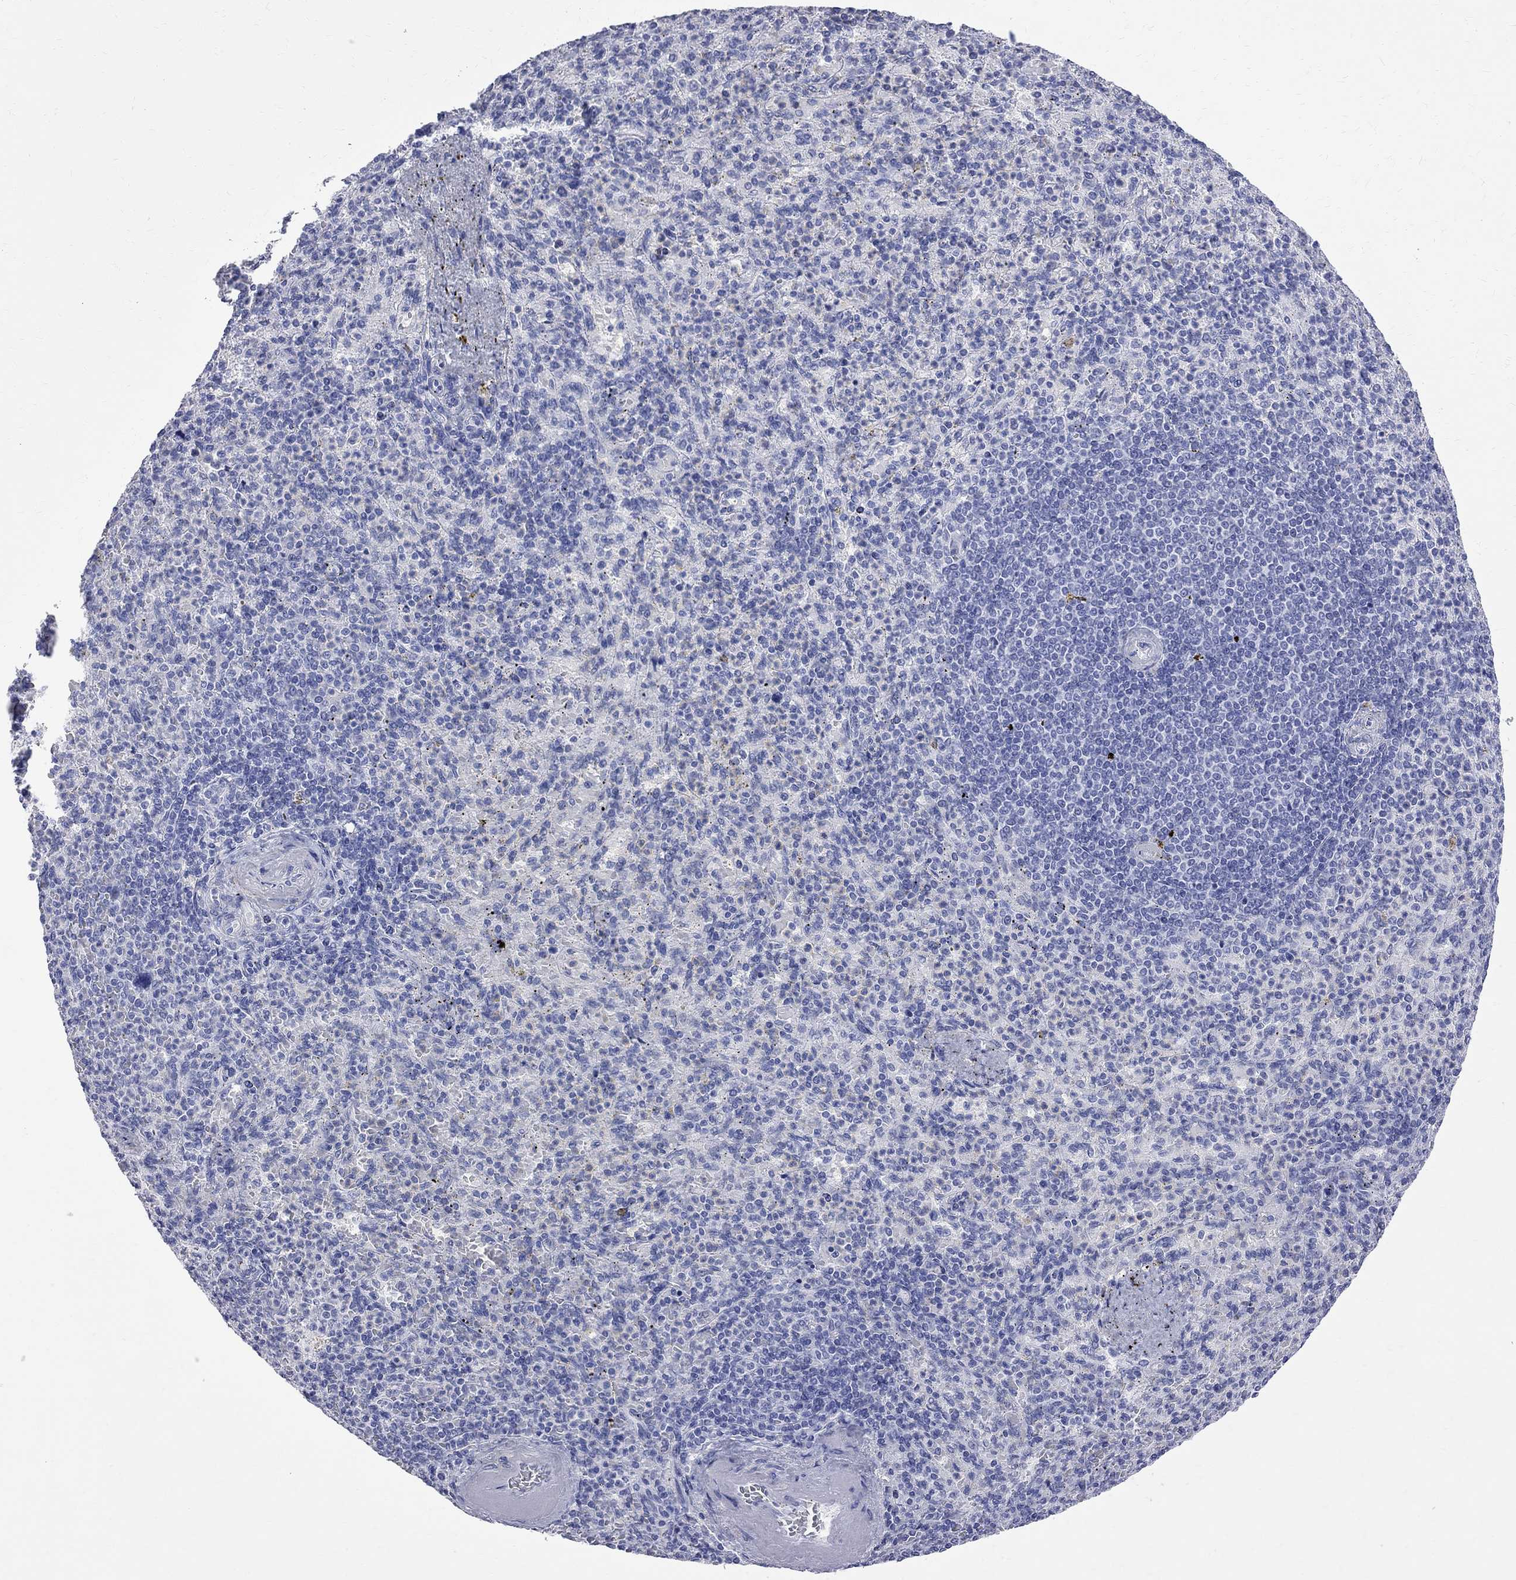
{"staining": {"intensity": "negative", "quantity": "none", "location": "none"}, "tissue": "spleen", "cell_type": "Cells in red pulp", "image_type": "normal", "snomed": [{"axis": "morphology", "description": "Normal tissue, NOS"}, {"axis": "topography", "description": "Spleen"}], "caption": "Immunohistochemistry micrograph of normal spleen stained for a protein (brown), which exhibits no positivity in cells in red pulp. The staining was performed using DAB to visualize the protein expression in brown, while the nuclei were stained in blue with hematoxylin (Magnification: 20x).", "gene": "BPIFB1", "patient": {"sex": "female", "age": 74}}